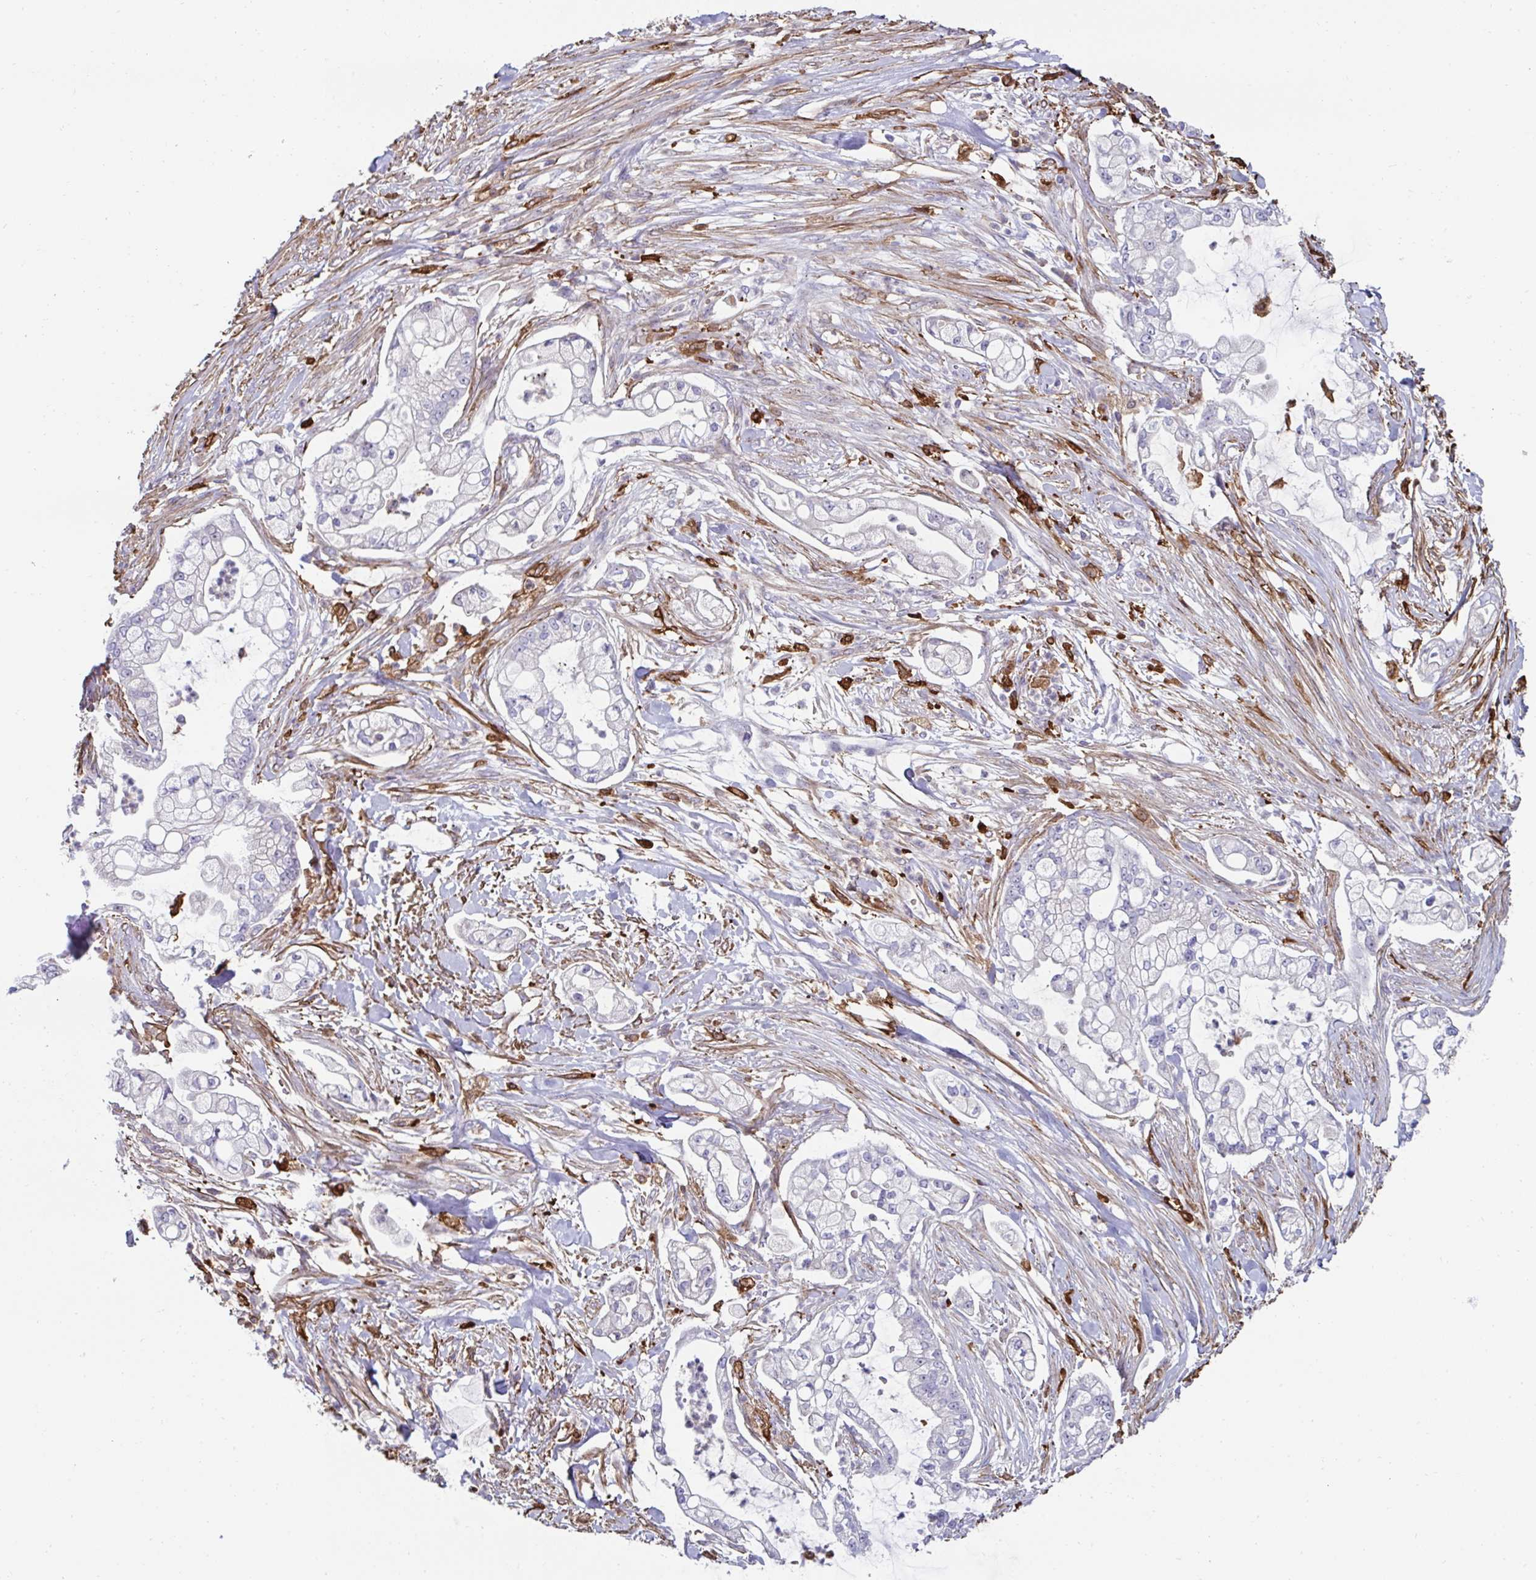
{"staining": {"intensity": "negative", "quantity": "none", "location": "none"}, "tissue": "pancreatic cancer", "cell_type": "Tumor cells", "image_type": "cancer", "snomed": [{"axis": "morphology", "description": "Adenocarcinoma, NOS"}, {"axis": "topography", "description": "Pancreas"}], "caption": "This is a photomicrograph of IHC staining of pancreatic cancer (adenocarcinoma), which shows no positivity in tumor cells. The staining is performed using DAB (3,3'-diaminobenzidine) brown chromogen with nuclei counter-stained in using hematoxylin.", "gene": "FBXL13", "patient": {"sex": "female", "age": 69}}